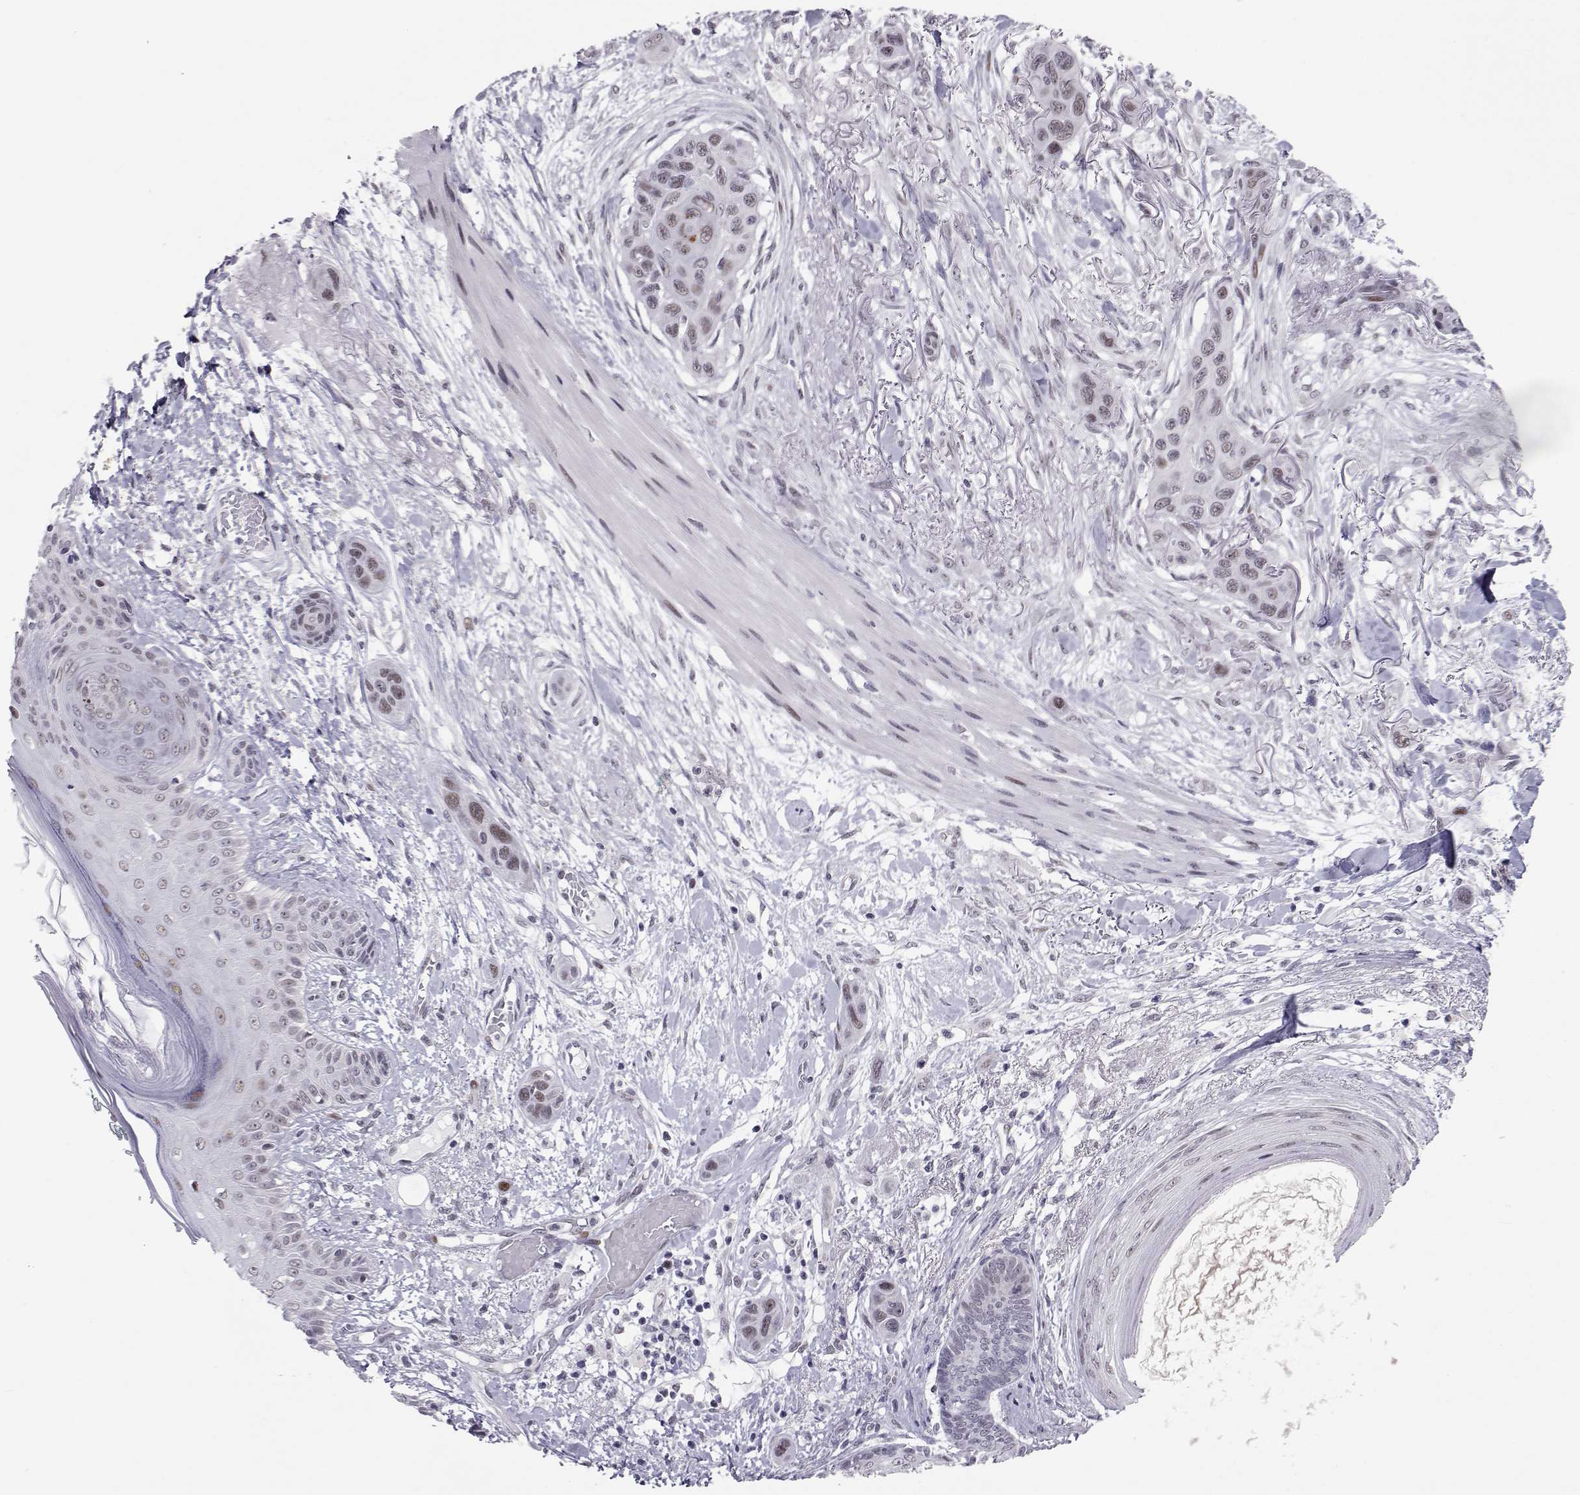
{"staining": {"intensity": "weak", "quantity": ">75%", "location": "nuclear"}, "tissue": "skin cancer", "cell_type": "Tumor cells", "image_type": "cancer", "snomed": [{"axis": "morphology", "description": "Squamous cell carcinoma, NOS"}, {"axis": "topography", "description": "Skin"}], "caption": "The histopathology image demonstrates staining of squamous cell carcinoma (skin), revealing weak nuclear protein expression (brown color) within tumor cells.", "gene": "SIX6", "patient": {"sex": "male", "age": 79}}